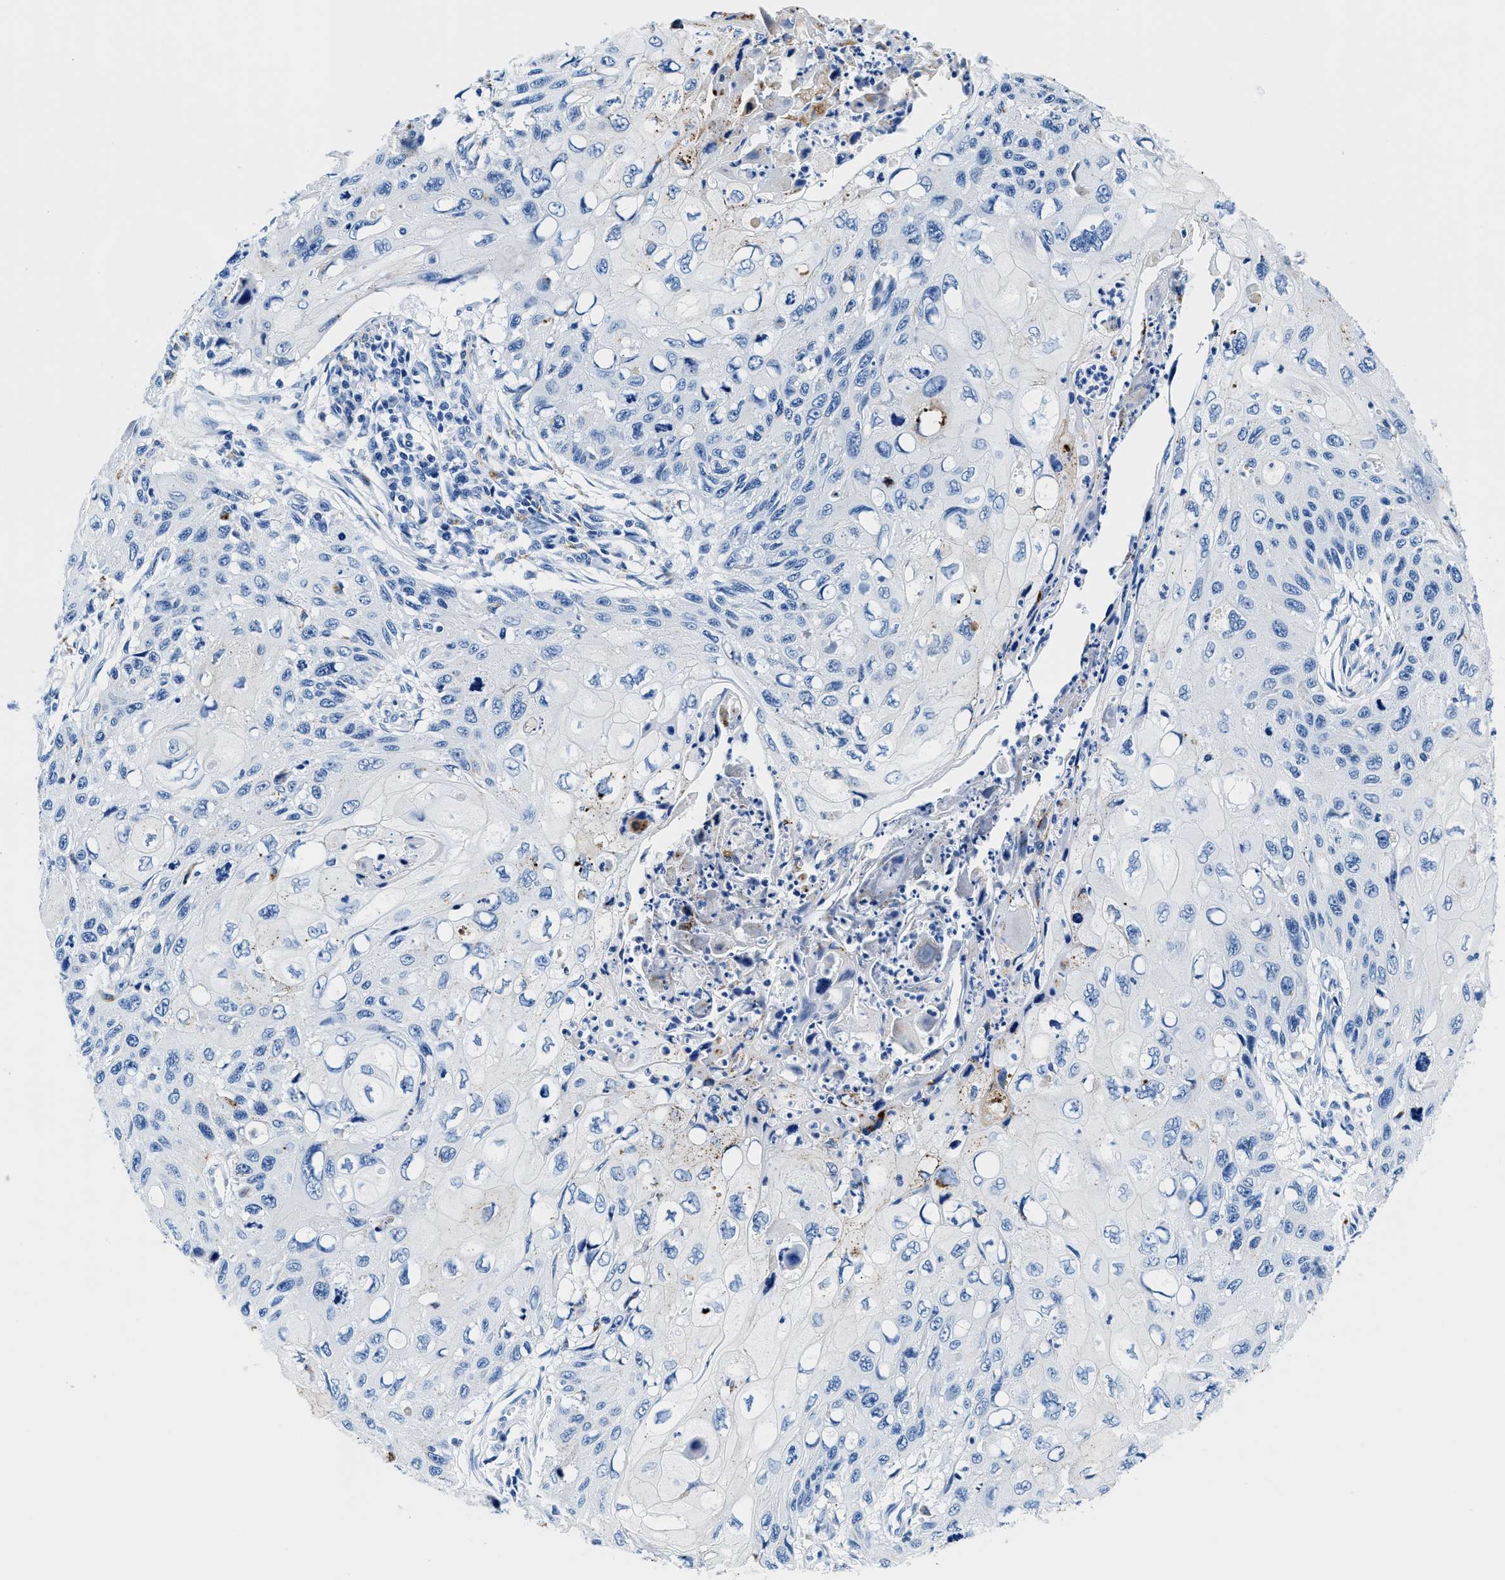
{"staining": {"intensity": "negative", "quantity": "none", "location": "none"}, "tissue": "cervical cancer", "cell_type": "Tumor cells", "image_type": "cancer", "snomed": [{"axis": "morphology", "description": "Squamous cell carcinoma, NOS"}, {"axis": "topography", "description": "Cervix"}], "caption": "Immunohistochemistry histopathology image of neoplastic tissue: cervical cancer stained with DAB shows no significant protein expression in tumor cells. The staining was performed using DAB to visualize the protein expression in brown, while the nuclei were stained in blue with hematoxylin (Magnification: 20x).", "gene": "OR14K1", "patient": {"sex": "female", "age": 70}}